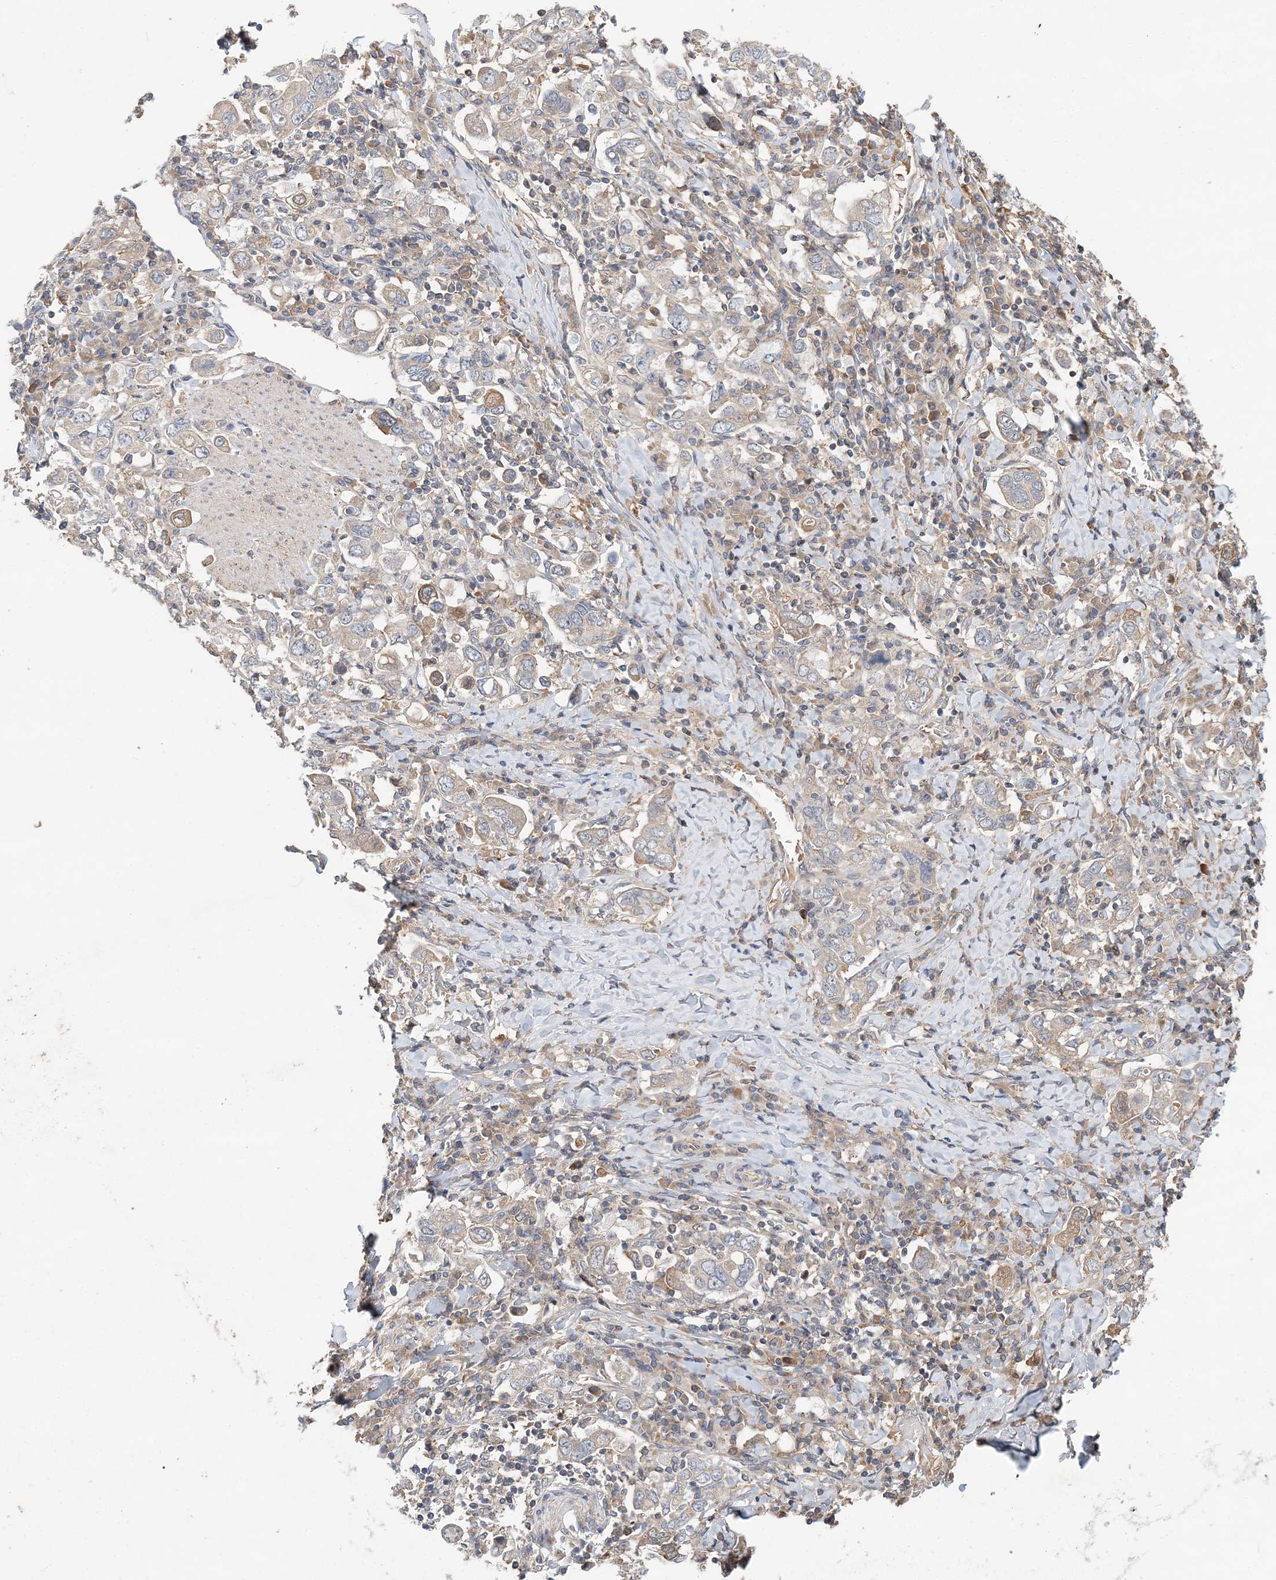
{"staining": {"intensity": "weak", "quantity": "<25%", "location": "cytoplasmic/membranous"}, "tissue": "stomach cancer", "cell_type": "Tumor cells", "image_type": "cancer", "snomed": [{"axis": "morphology", "description": "Adenocarcinoma, NOS"}, {"axis": "topography", "description": "Stomach, upper"}], "caption": "Immunohistochemical staining of human stomach cancer (adenocarcinoma) demonstrates no significant staining in tumor cells.", "gene": "SYCP3", "patient": {"sex": "male", "age": 62}}